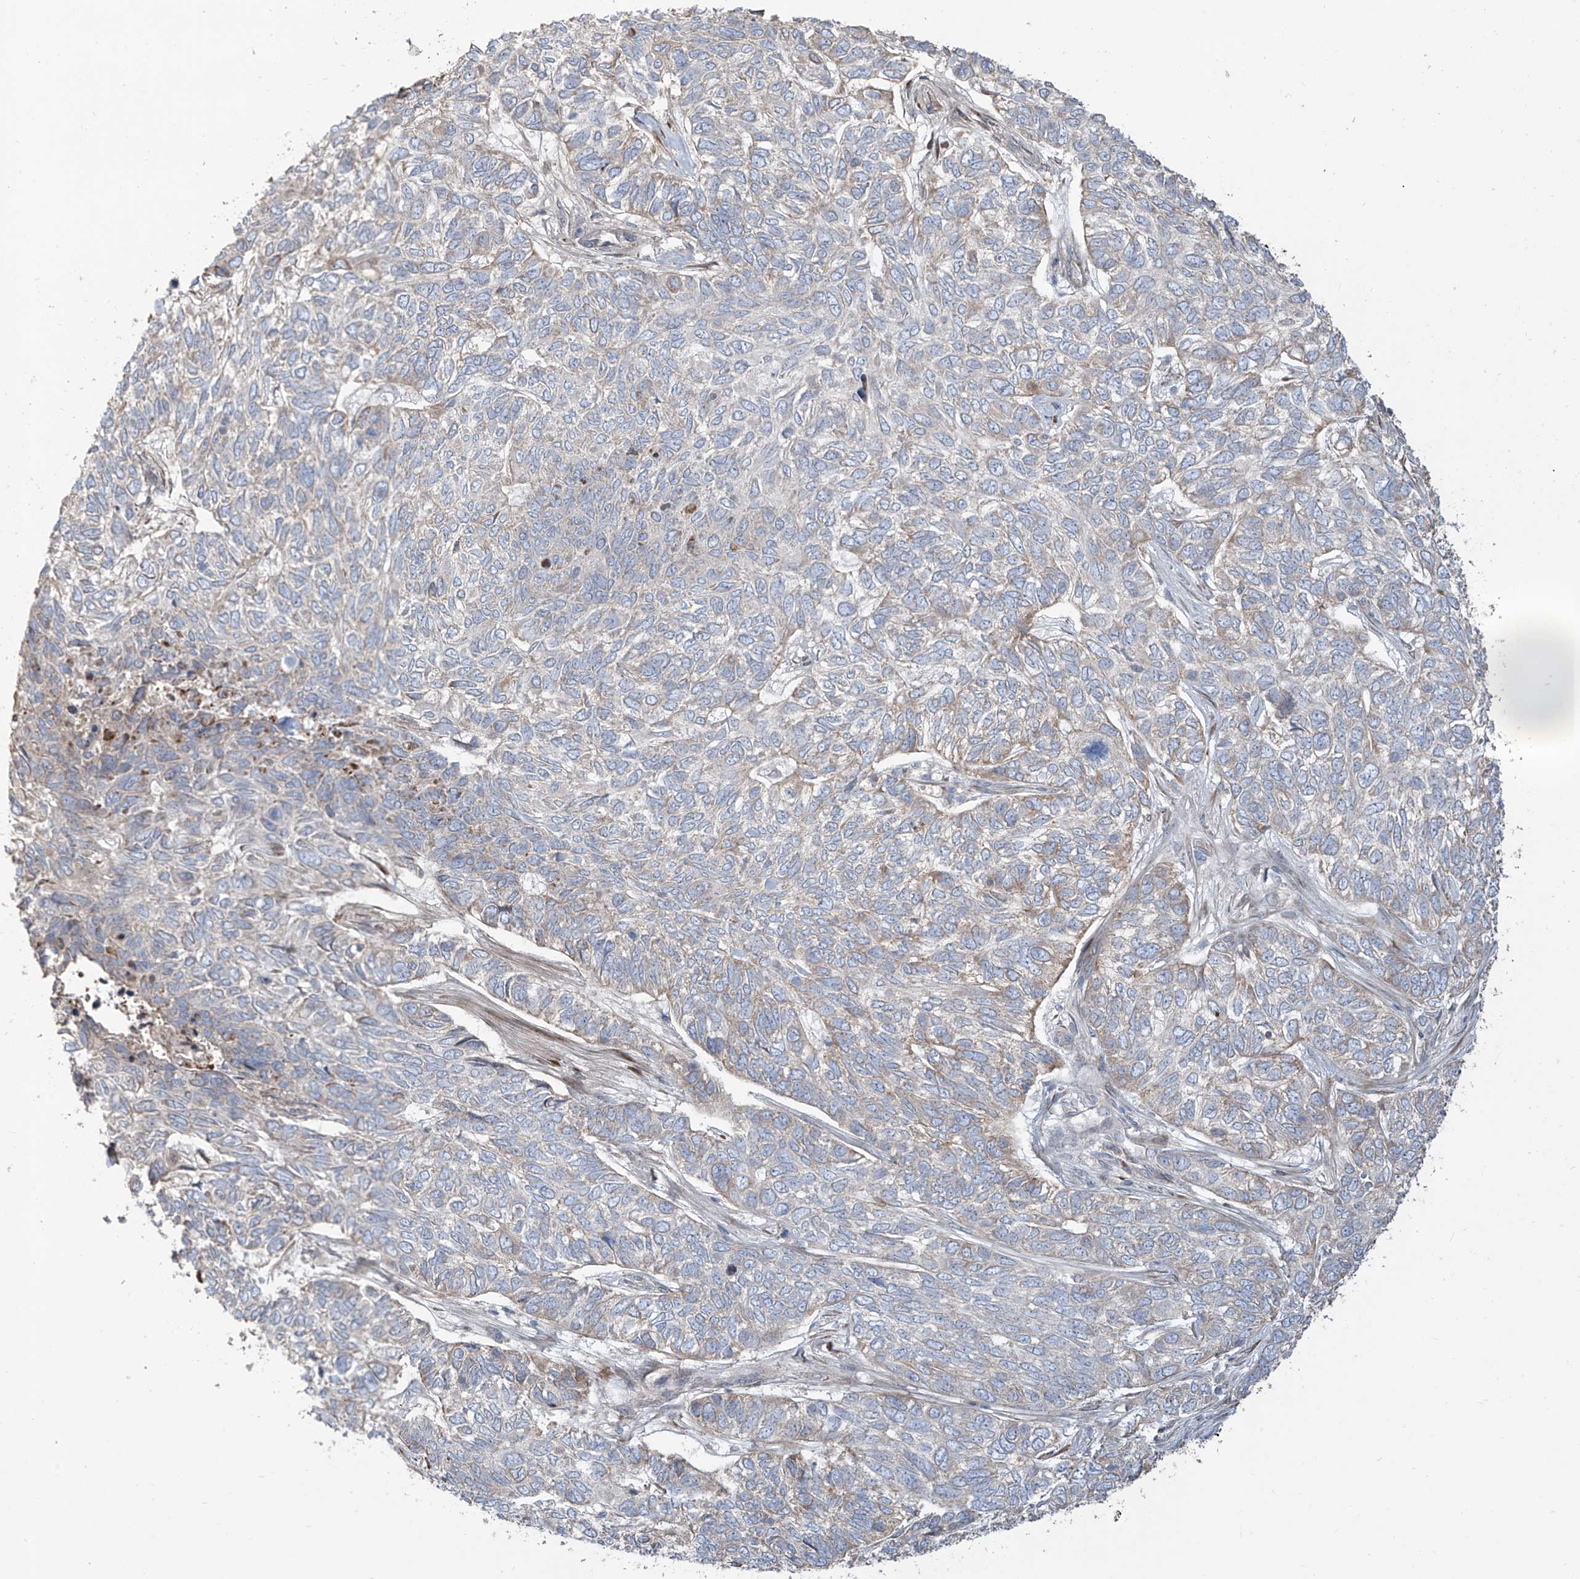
{"staining": {"intensity": "negative", "quantity": "none", "location": "none"}, "tissue": "skin cancer", "cell_type": "Tumor cells", "image_type": "cancer", "snomed": [{"axis": "morphology", "description": "Basal cell carcinoma"}, {"axis": "topography", "description": "Skin"}], "caption": "Immunohistochemical staining of skin basal cell carcinoma reveals no significant positivity in tumor cells. (DAB IHC with hematoxylin counter stain).", "gene": "ABTB1", "patient": {"sex": "female", "age": 65}}